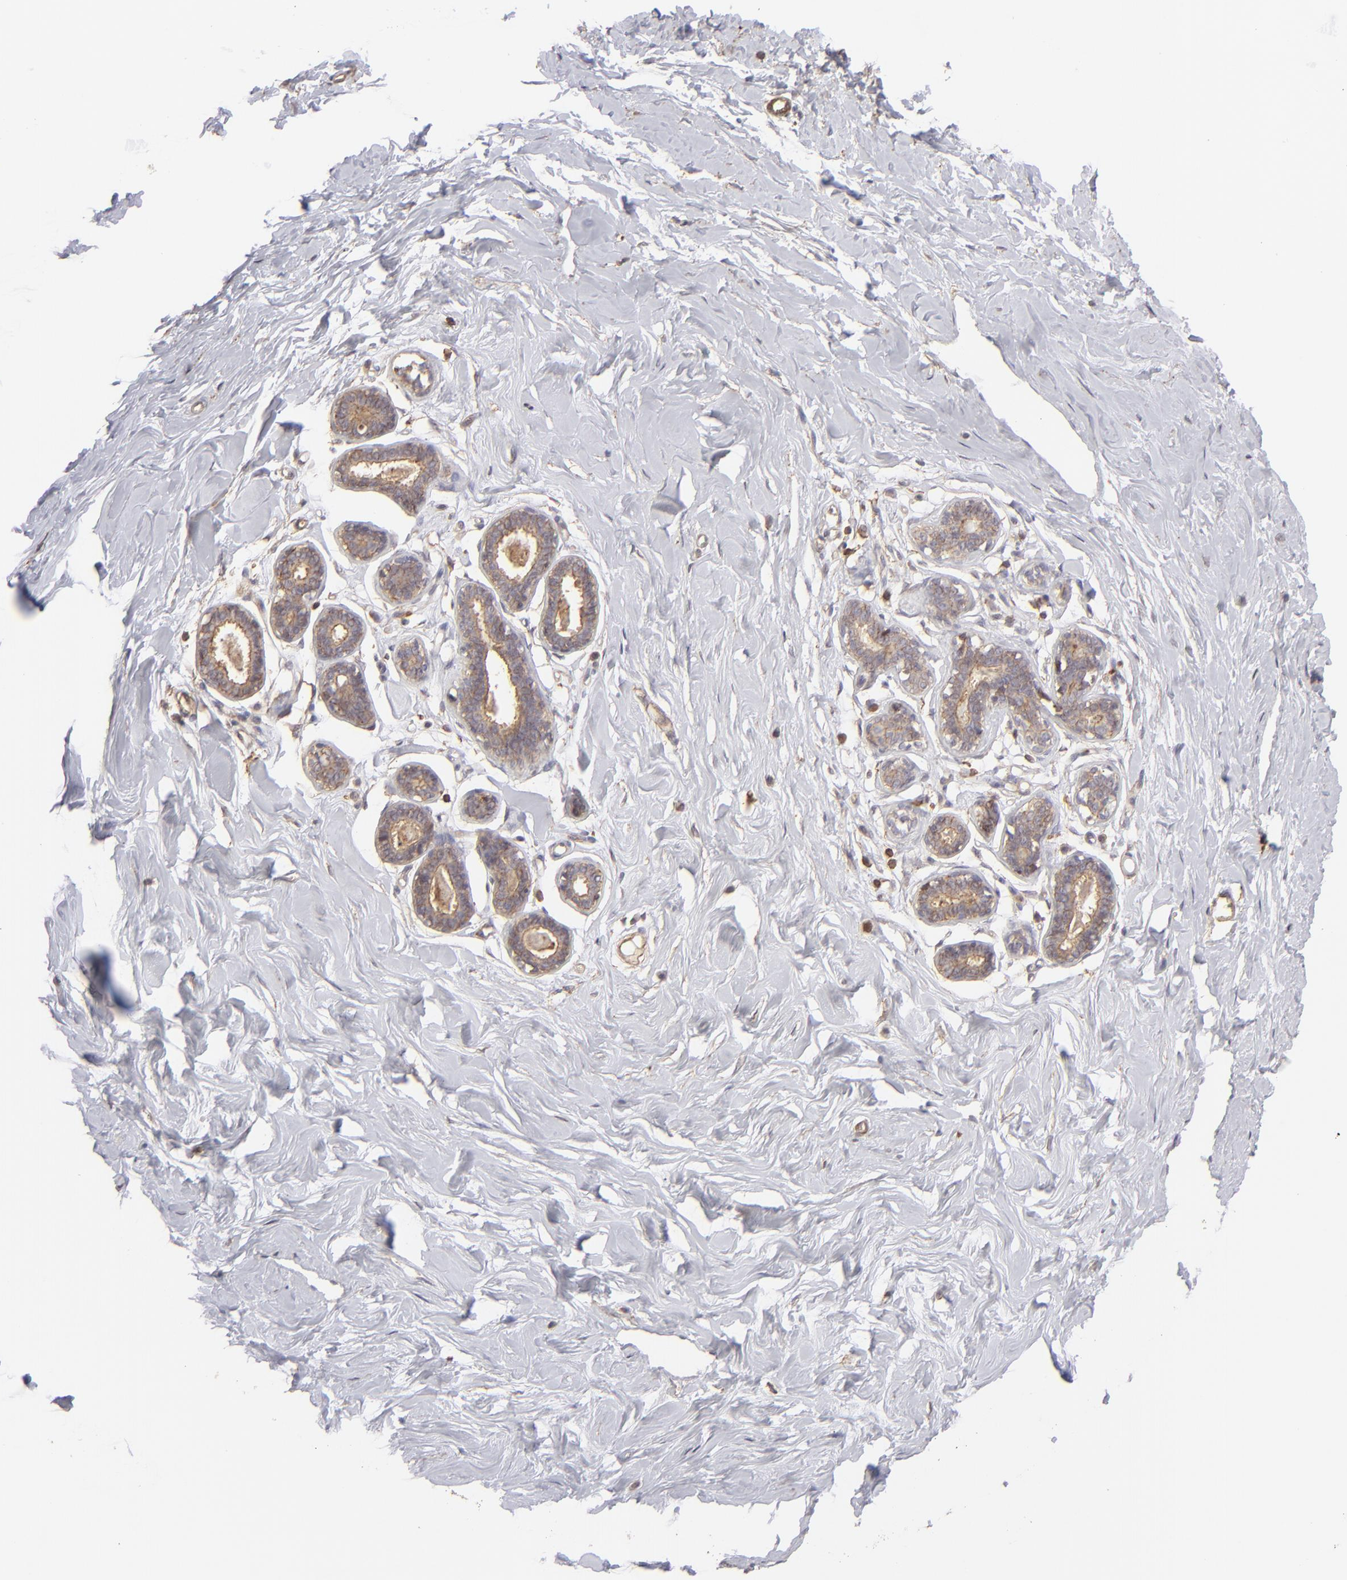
{"staining": {"intensity": "negative", "quantity": "none", "location": "none"}, "tissue": "breast", "cell_type": "Adipocytes", "image_type": "normal", "snomed": [{"axis": "morphology", "description": "Normal tissue, NOS"}, {"axis": "topography", "description": "Breast"}], "caption": "Immunohistochemistry of unremarkable breast exhibits no staining in adipocytes.", "gene": "ACTB", "patient": {"sex": "female", "age": 23}}